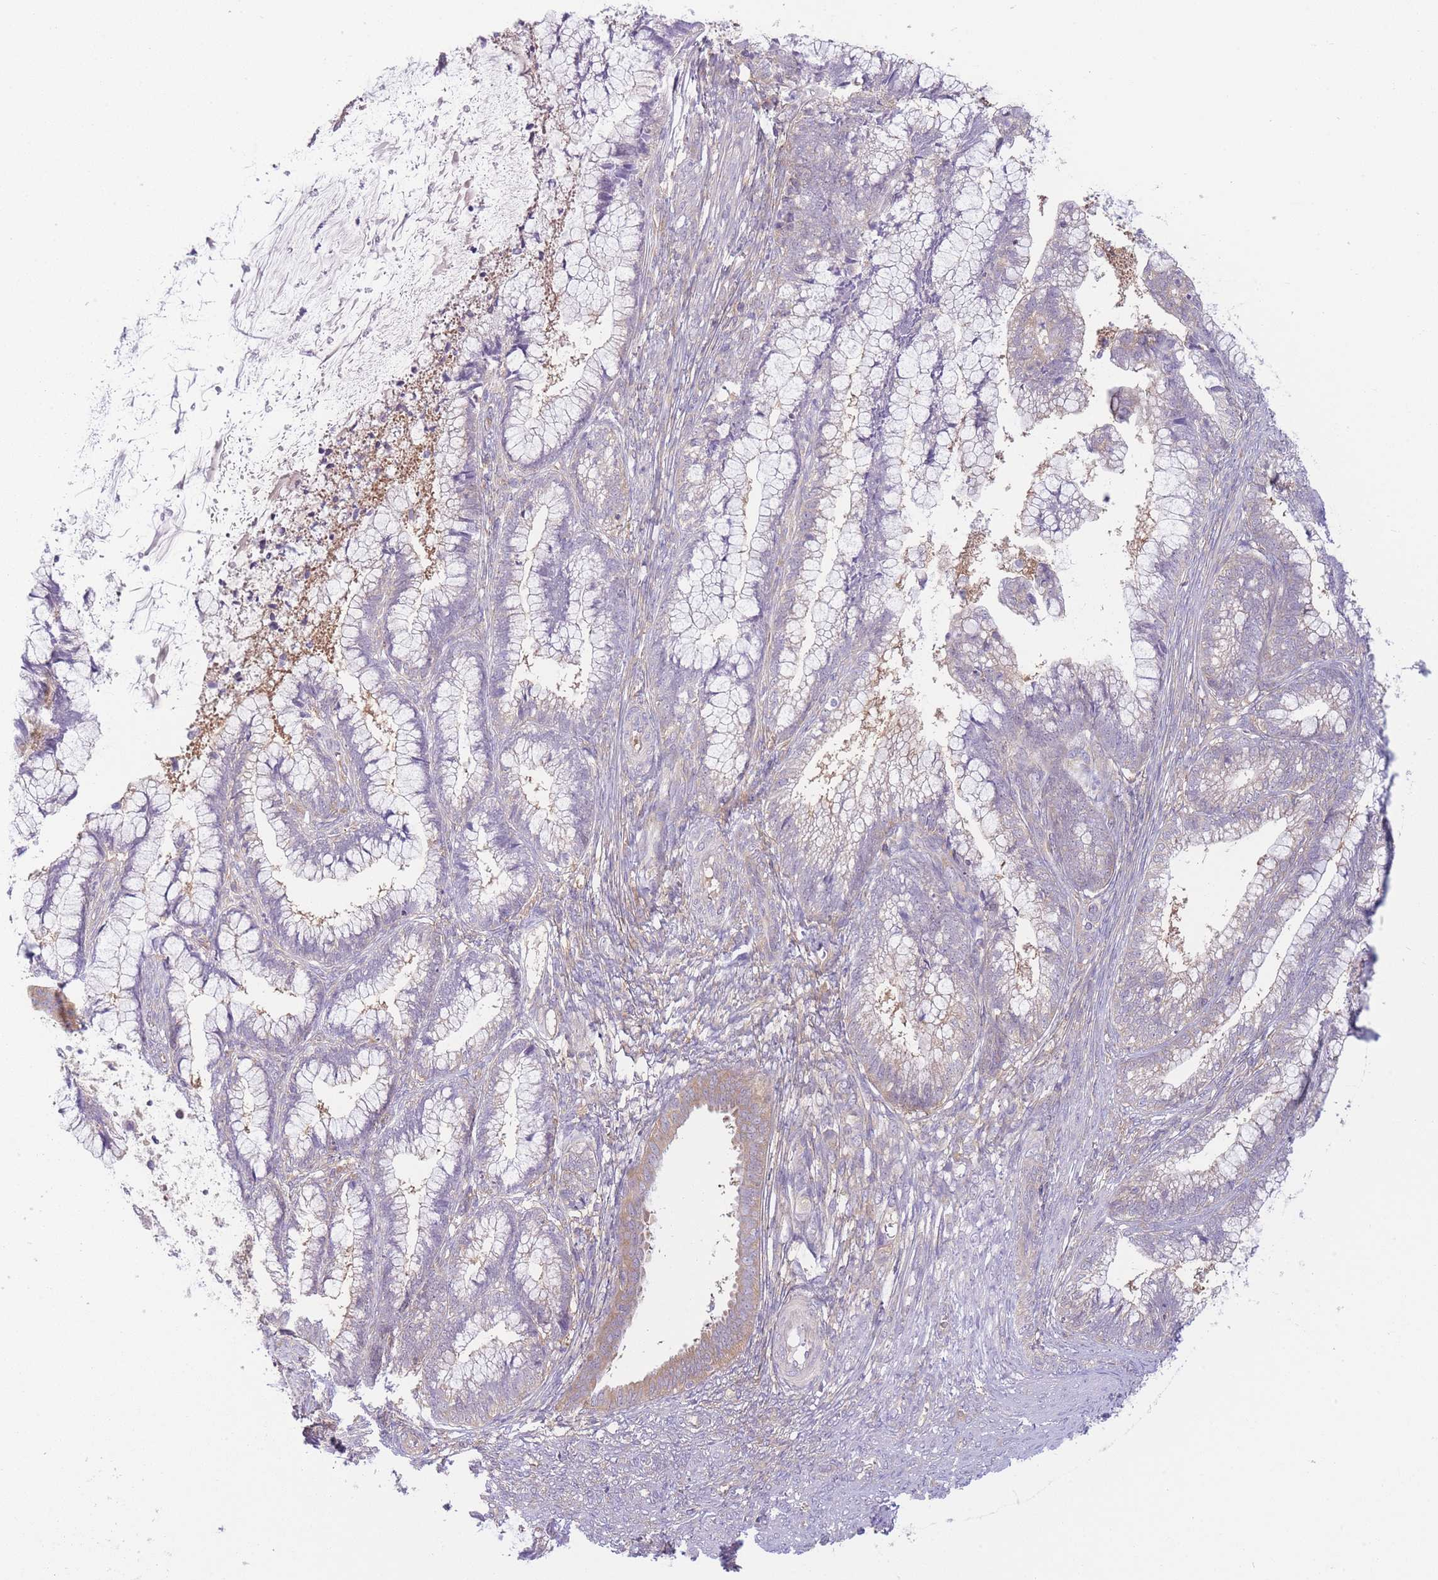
{"staining": {"intensity": "weak", "quantity": "<25%", "location": "cytoplasmic/membranous"}, "tissue": "cervical cancer", "cell_type": "Tumor cells", "image_type": "cancer", "snomed": [{"axis": "morphology", "description": "Adenocarcinoma, NOS"}, {"axis": "topography", "description": "Cervix"}], "caption": "A photomicrograph of adenocarcinoma (cervical) stained for a protein reveals no brown staining in tumor cells.", "gene": "PFDN6", "patient": {"sex": "female", "age": 44}}